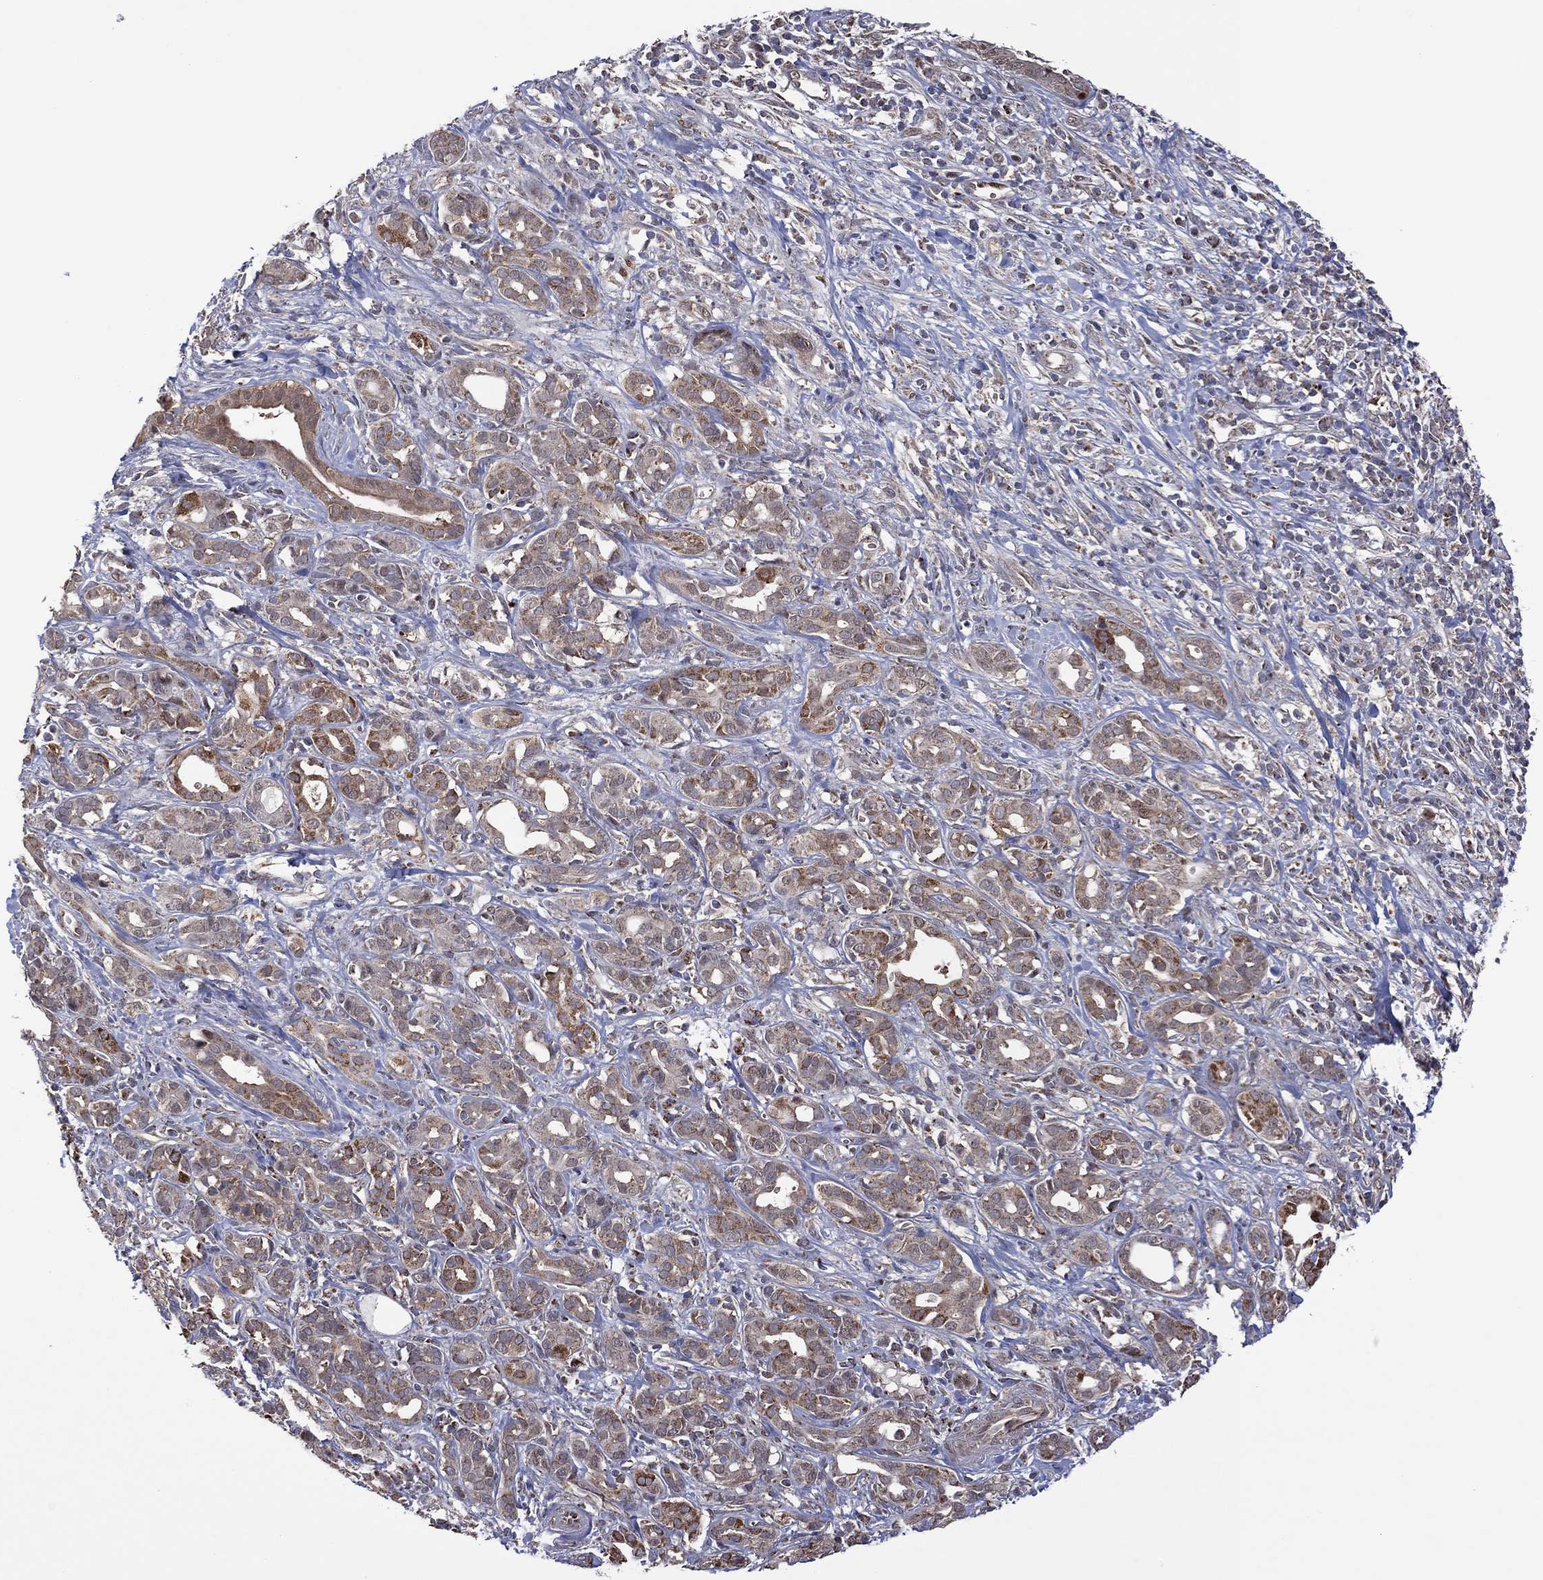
{"staining": {"intensity": "weak", "quantity": "25%-75%", "location": "cytoplasmic/membranous"}, "tissue": "pancreatic cancer", "cell_type": "Tumor cells", "image_type": "cancer", "snomed": [{"axis": "morphology", "description": "Adenocarcinoma, NOS"}, {"axis": "topography", "description": "Pancreas"}], "caption": "Immunohistochemistry (IHC) (DAB (3,3'-diaminobenzidine)) staining of pancreatic cancer (adenocarcinoma) displays weak cytoplasmic/membranous protein staining in about 25%-75% of tumor cells.", "gene": "PIDD1", "patient": {"sex": "male", "age": 61}}